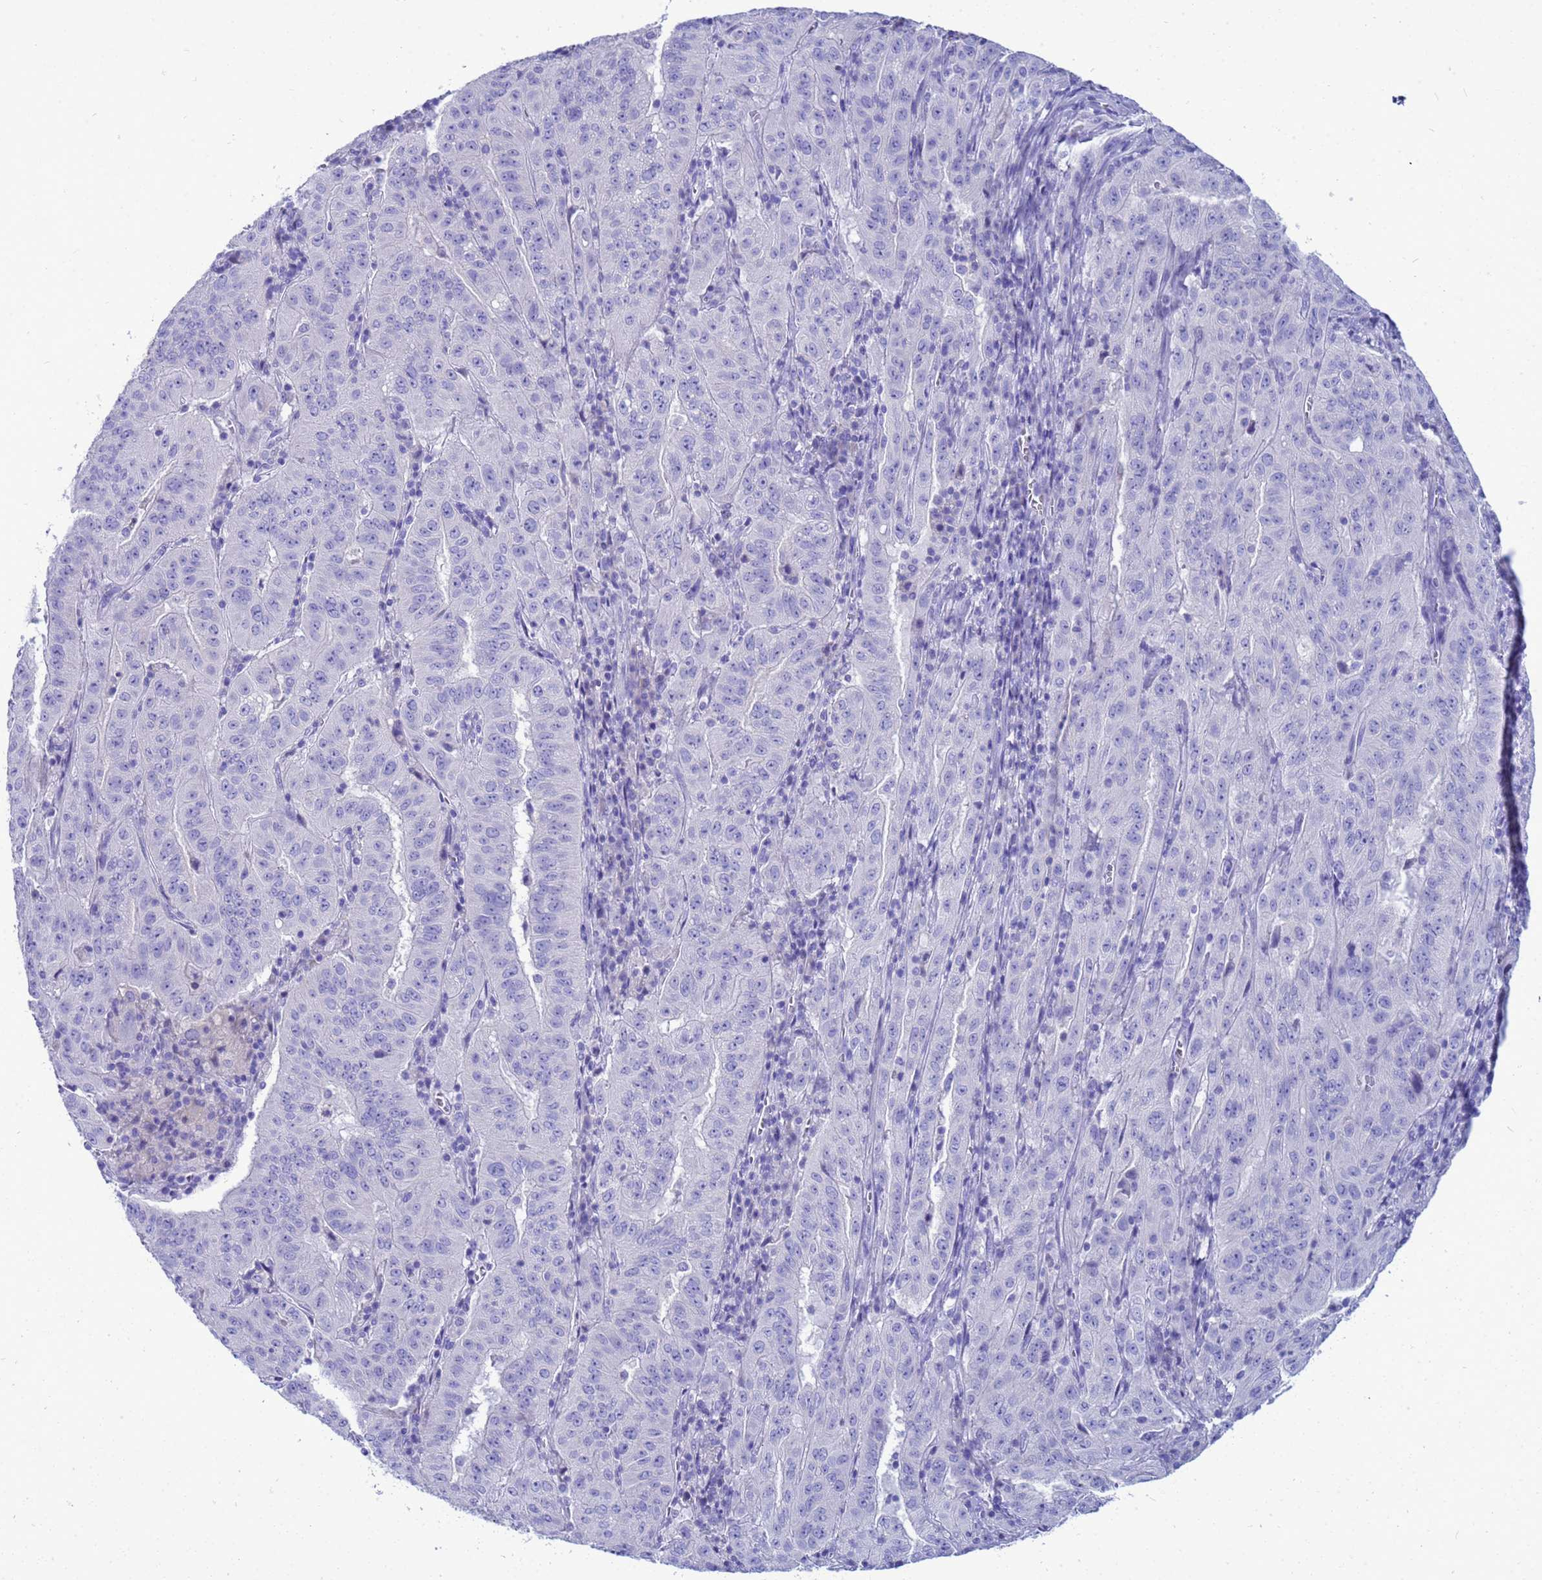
{"staining": {"intensity": "negative", "quantity": "none", "location": "none"}, "tissue": "pancreatic cancer", "cell_type": "Tumor cells", "image_type": "cancer", "snomed": [{"axis": "morphology", "description": "Adenocarcinoma, NOS"}, {"axis": "topography", "description": "Pancreas"}], "caption": "The image reveals no significant positivity in tumor cells of pancreatic cancer (adenocarcinoma).", "gene": "SYCN", "patient": {"sex": "male", "age": 63}}